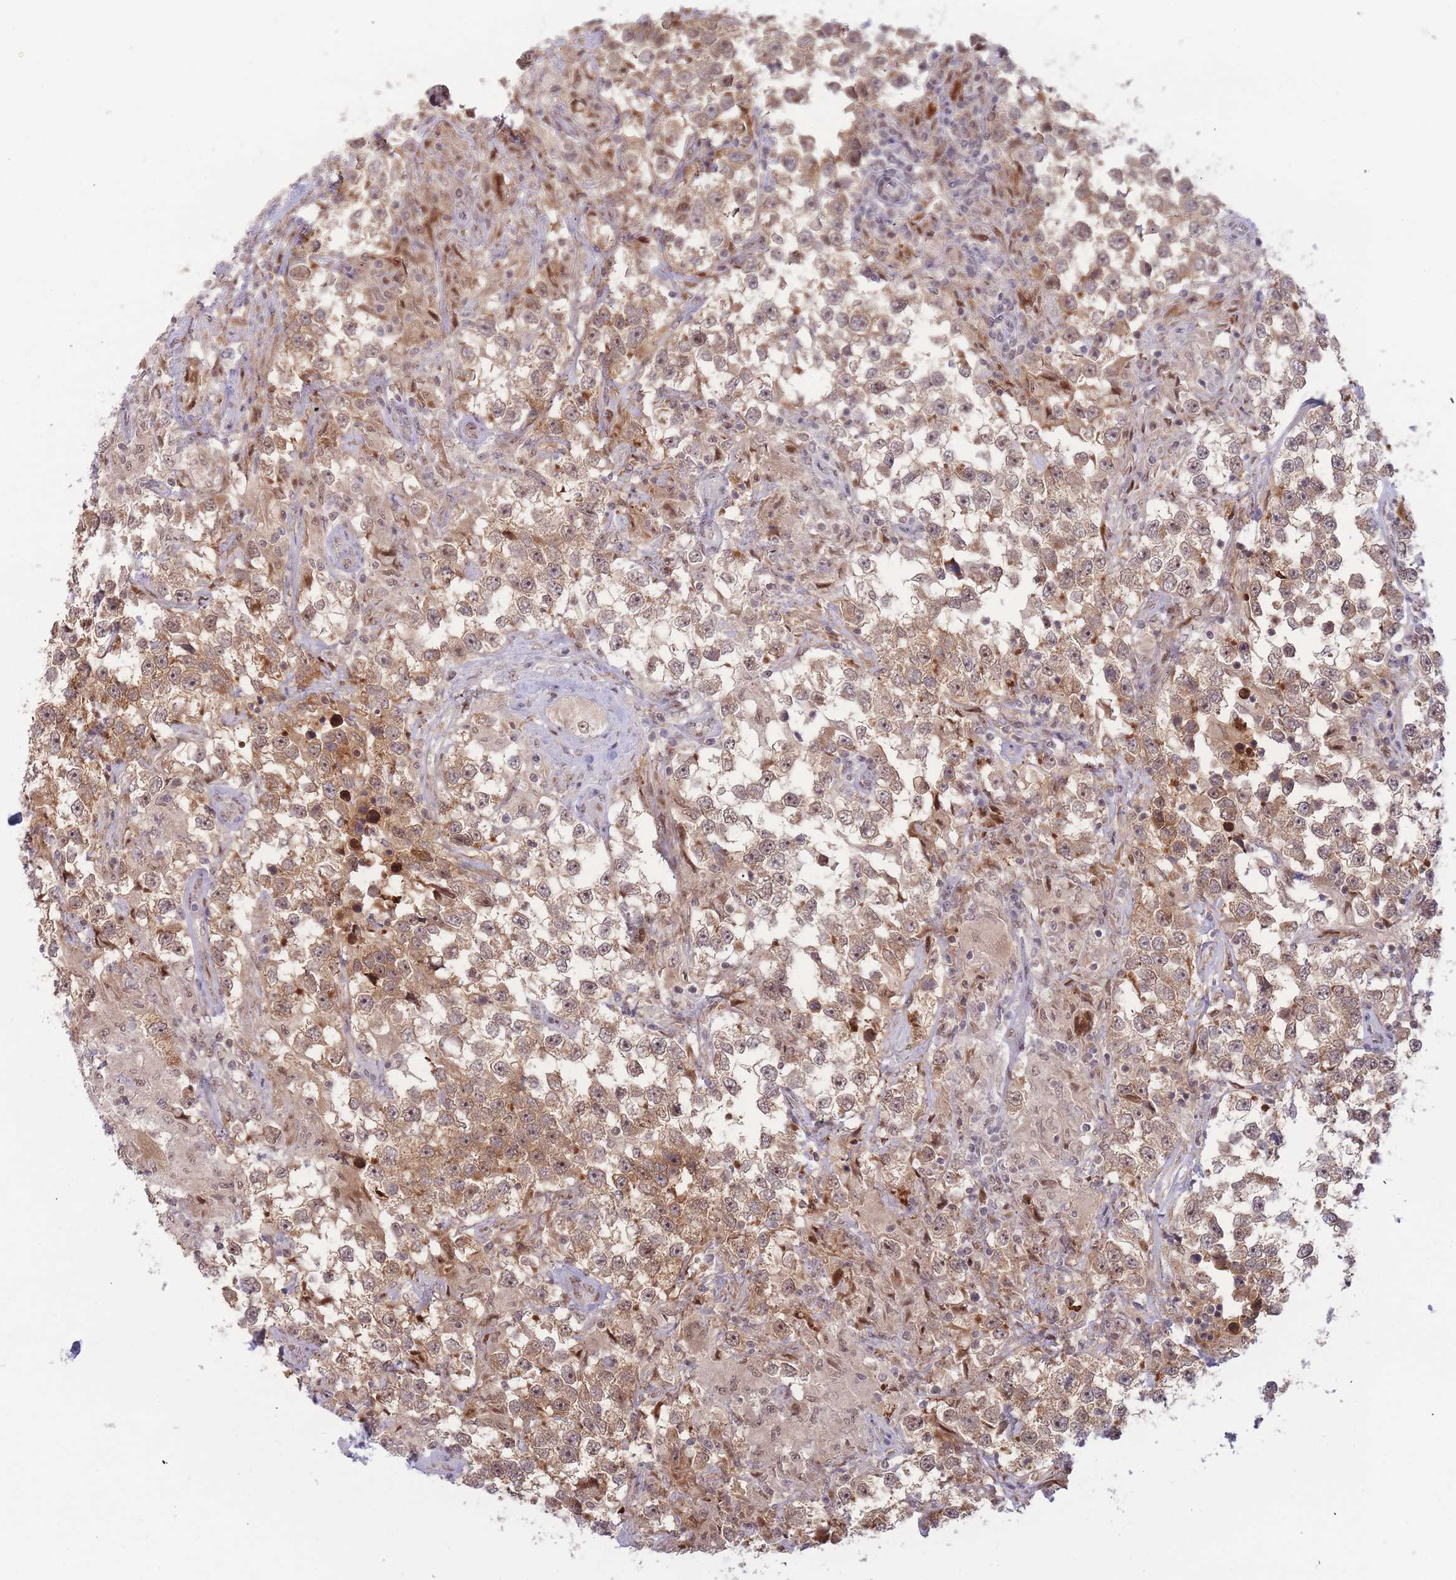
{"staining": {"intensity": "moderate", "quantity": ">75%", "location": "cytoplasmic/membranous,nuclear"}, "tissue": "testis cancer", "cell_type": "Tumor cells", "image_type": "cancer", "snomed": [{"axis": "morphology", "description": "Seminoma, NOS"}, {"axis": "topography", "description": "Testis"}], "caption": "Protein expression analysis of human testis cancer (seminoma) reveals moderate cytoplasmic/membranous and nuclear staining in about >75% of tumor cells.", "gene": "DEAF1", "patient": {"sex": "male", "age": 46}}